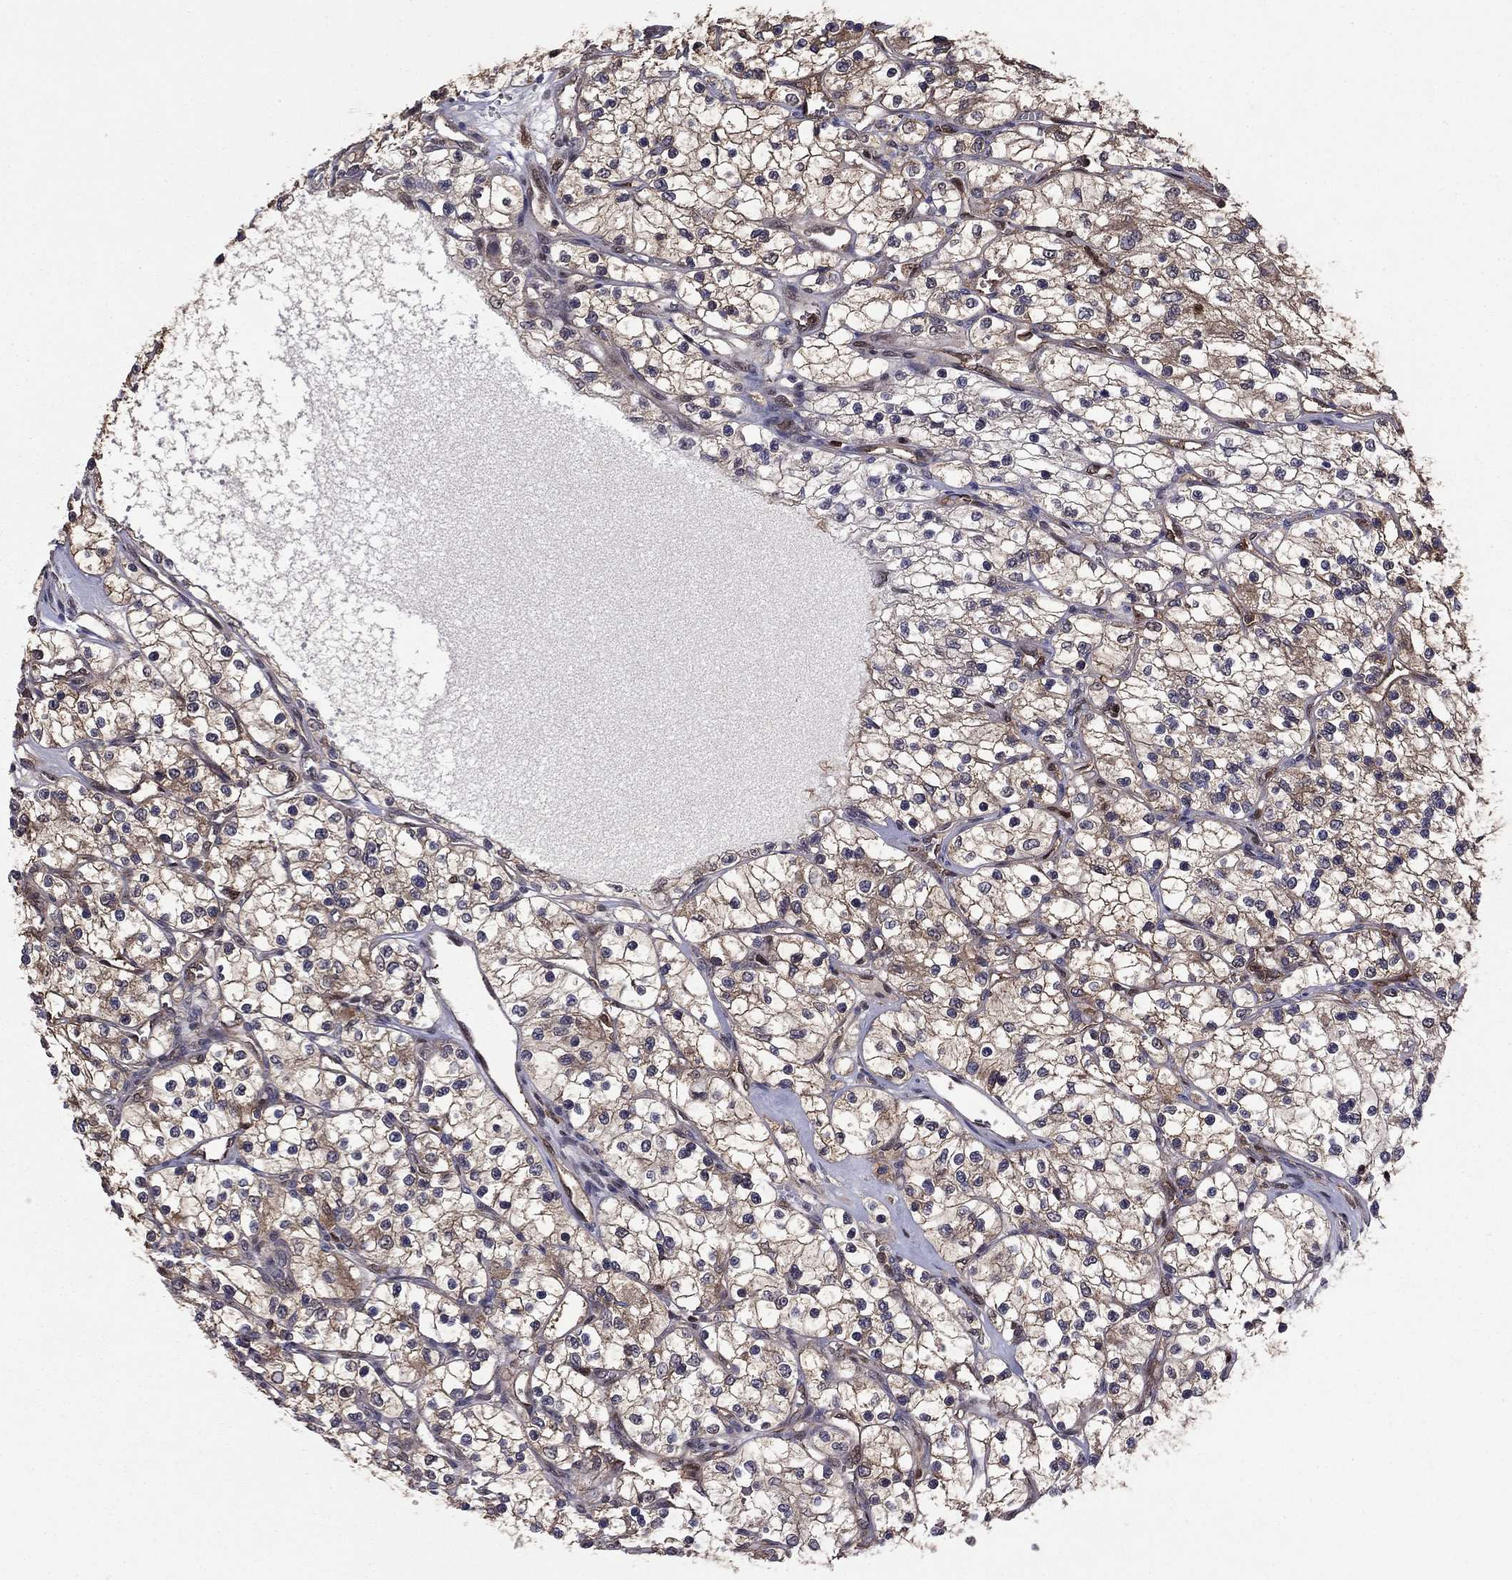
{"staining": {"intensity": "moderate", "quantity": "25%-75%", "location": "cytoplasmic/membranous"}, "tissue": "renal cancer", "cell_type": "Tumor cells", "image_type": "cancer", "snomed": [{"axis": "morphology", "description": "Adenocarcinoma, NOS"}, {"axis": "topography", "description": "Kidney"}], "caption": "This micrograph exhibits immunohistochemistry (IHC) staining of human adenocarcinoma (renal), with medium moderate cytoplasmic/membranous staining in approximately 25%-75% of tumor cells.", "gene": "APPBP2", "patient": {"sex": "female", "age": 69}}